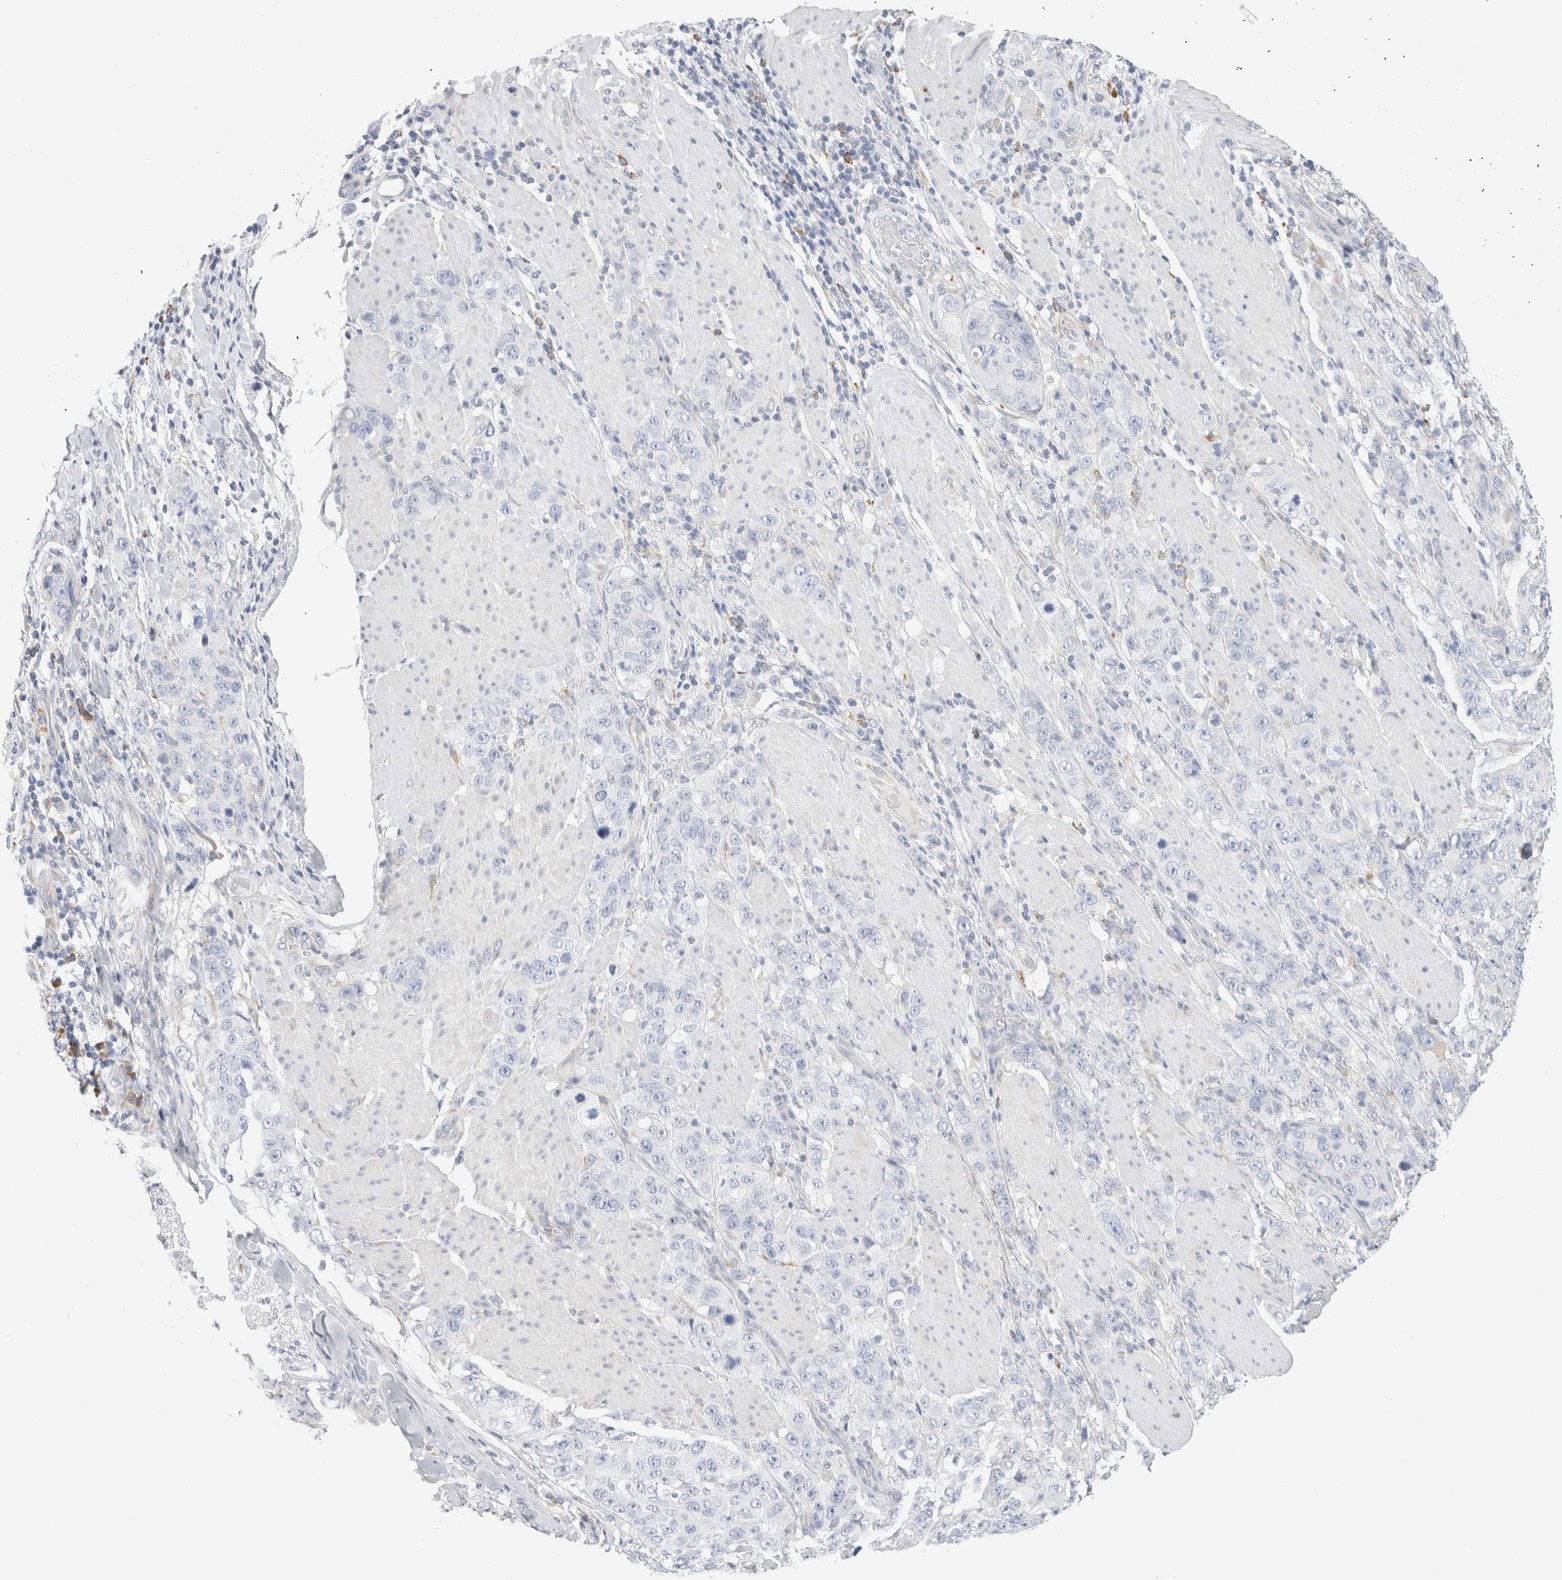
{"staining": {"intensity": "negative", "quantity": "none", "location": "none"}, "tissue": "stomach cancer", "cell_type": "Tumor cells", "image_type": "cancer", "snomed": [{"axis": "morphology", "description": "Adenocarcinoma, NOS"}, {"axis": "topography", "description": "Stomach"}], "caption": "The immunohistochemistry (IHC) histopathology image has no significant staining in tumor cells of adenocarcinoma (stomach) tissue.", "gene": "CSK", "patient": {"sex": "male", "age": 48}}